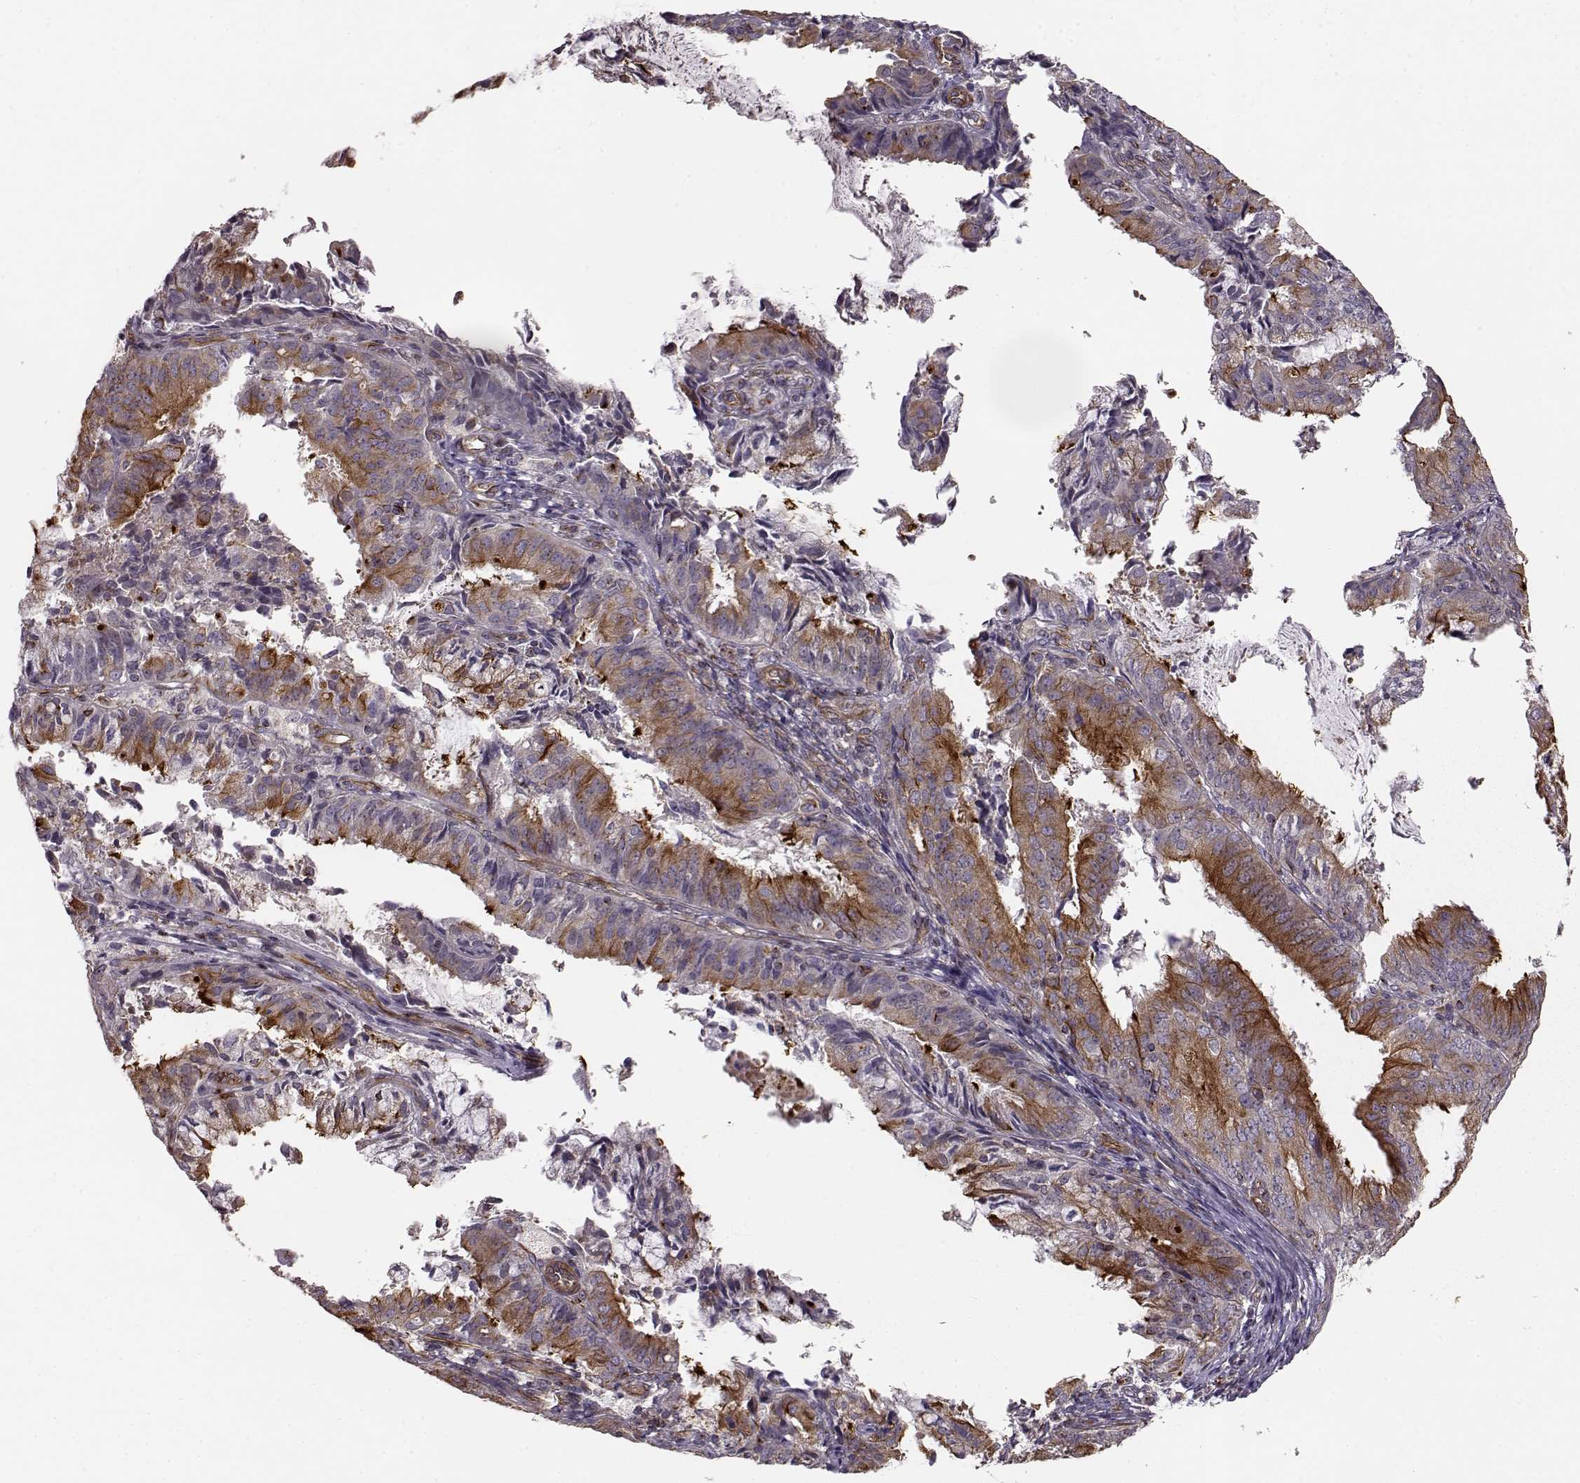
{"staining": {"intensity": "moderate", "quantity": "25%-75%", "location": "cytoplasmic/membranous"}, "tissue": "endometrial cancer", "cell_type": "Tumor cells", "image_type": "cancer", "snomed": [{"axis": "morphology", "description": "Adenocarcinoma, NOS"}, {"axis": "topography", "description": "Endometrium"}], "caption": "Human adenocarcinoma (endometrial) stained with a protein marker exhibits moderate staining in tumor cells.", "gene": "MTR", "patient": {"sex": "female", "age": 57}}